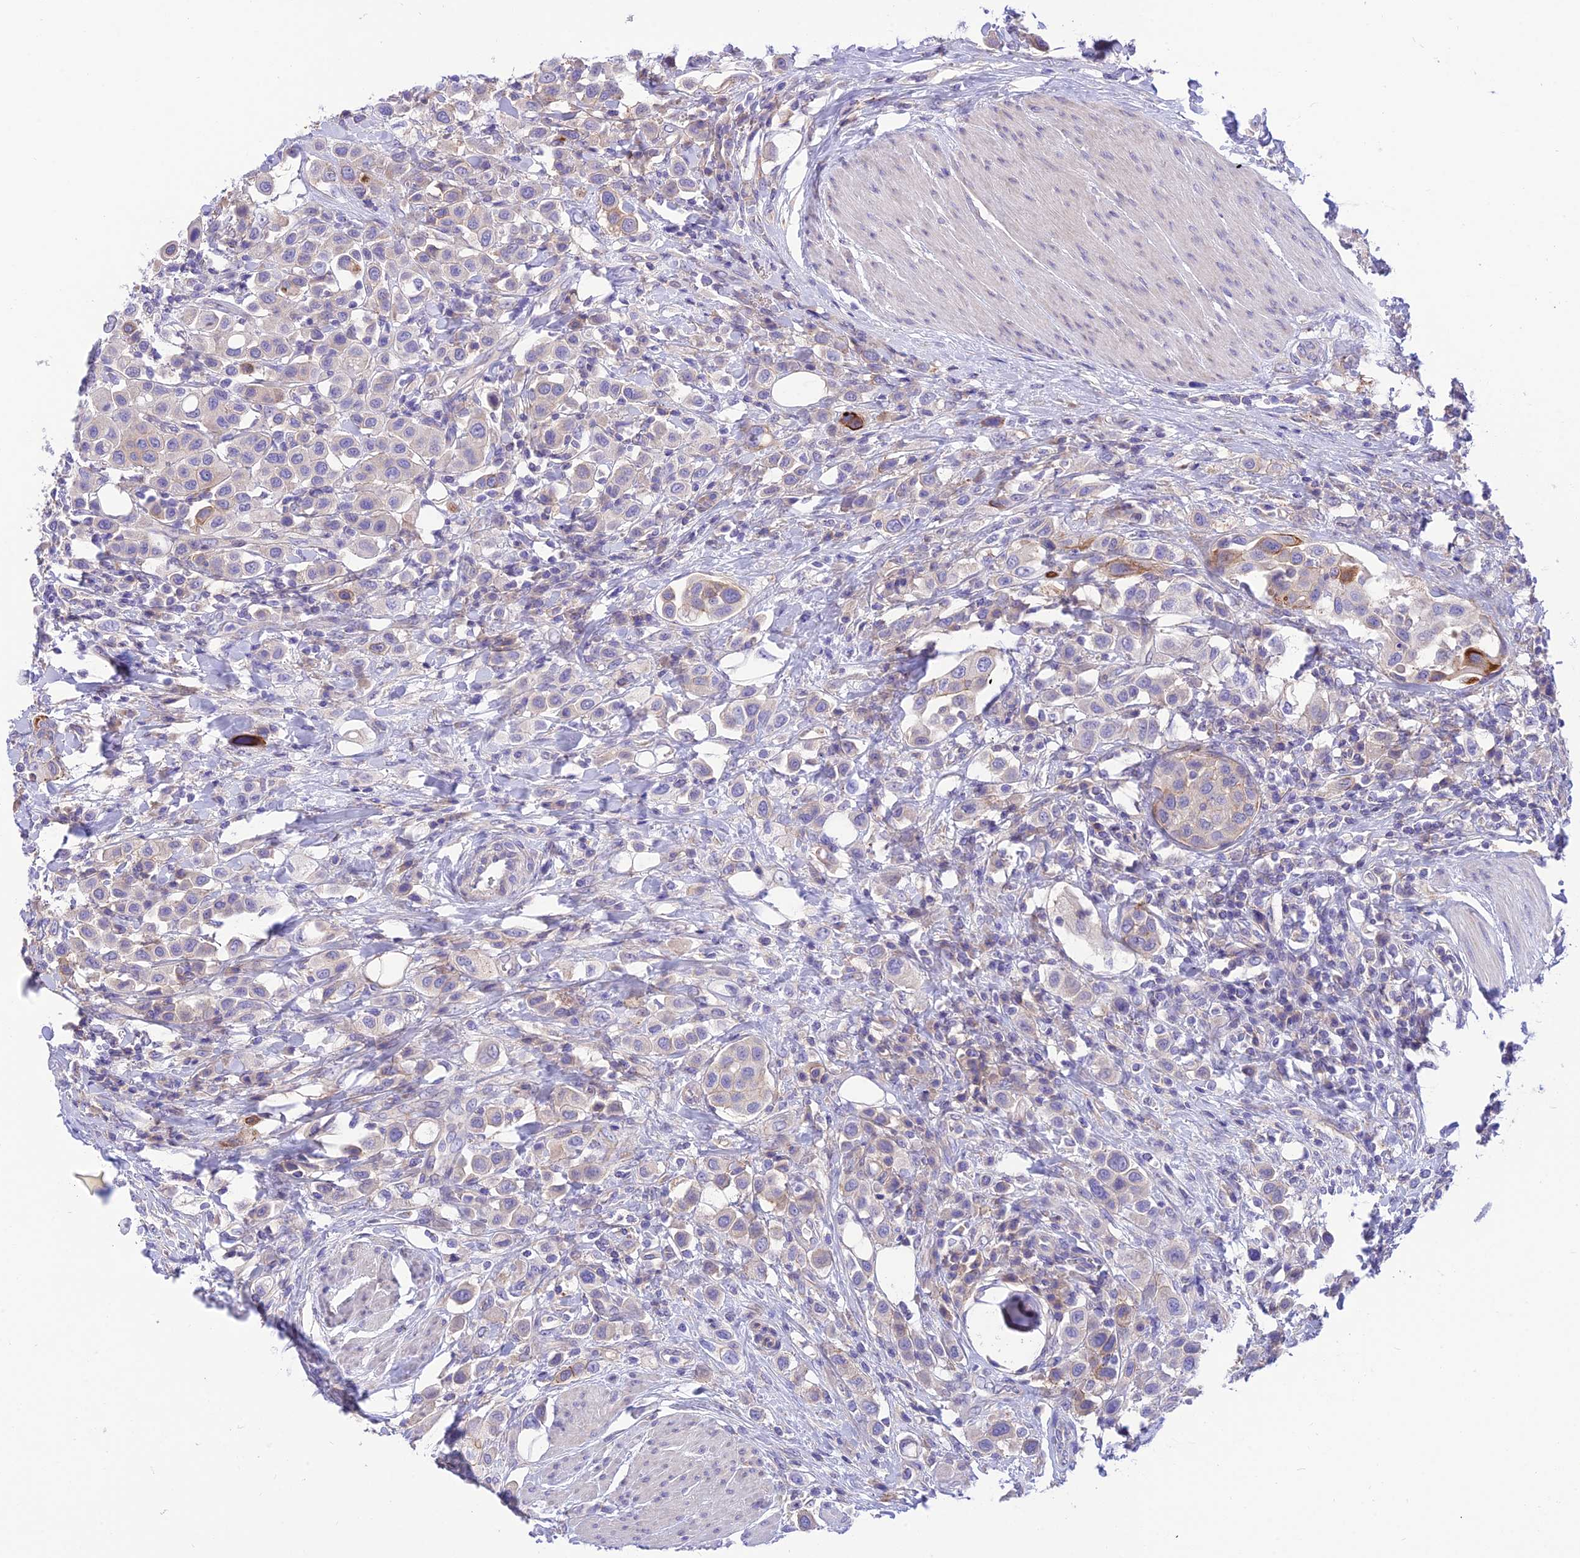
{"staining": {"intensity": "moderate", "quantity": "<25%", "location": "cytoplasmic/membranous"}, "tissue": "urothelial cancer", "cell_type": "Tumor cells", "image_type": "cancer", "snomed": [{"axis": "morphology", "description": "Urothelial carcinoma, High grade"}, {"axis": "topography", "description": "Urinary bladder"}], "caption": "Approximately <25% of tumor cells in human urothelial cancer show moderate cytoplasmic/membranous protein staining as visualized by brown immunohistochemical staining.", "gene": "CCDC157", "patient": {"sex": "male", "age": 50}}